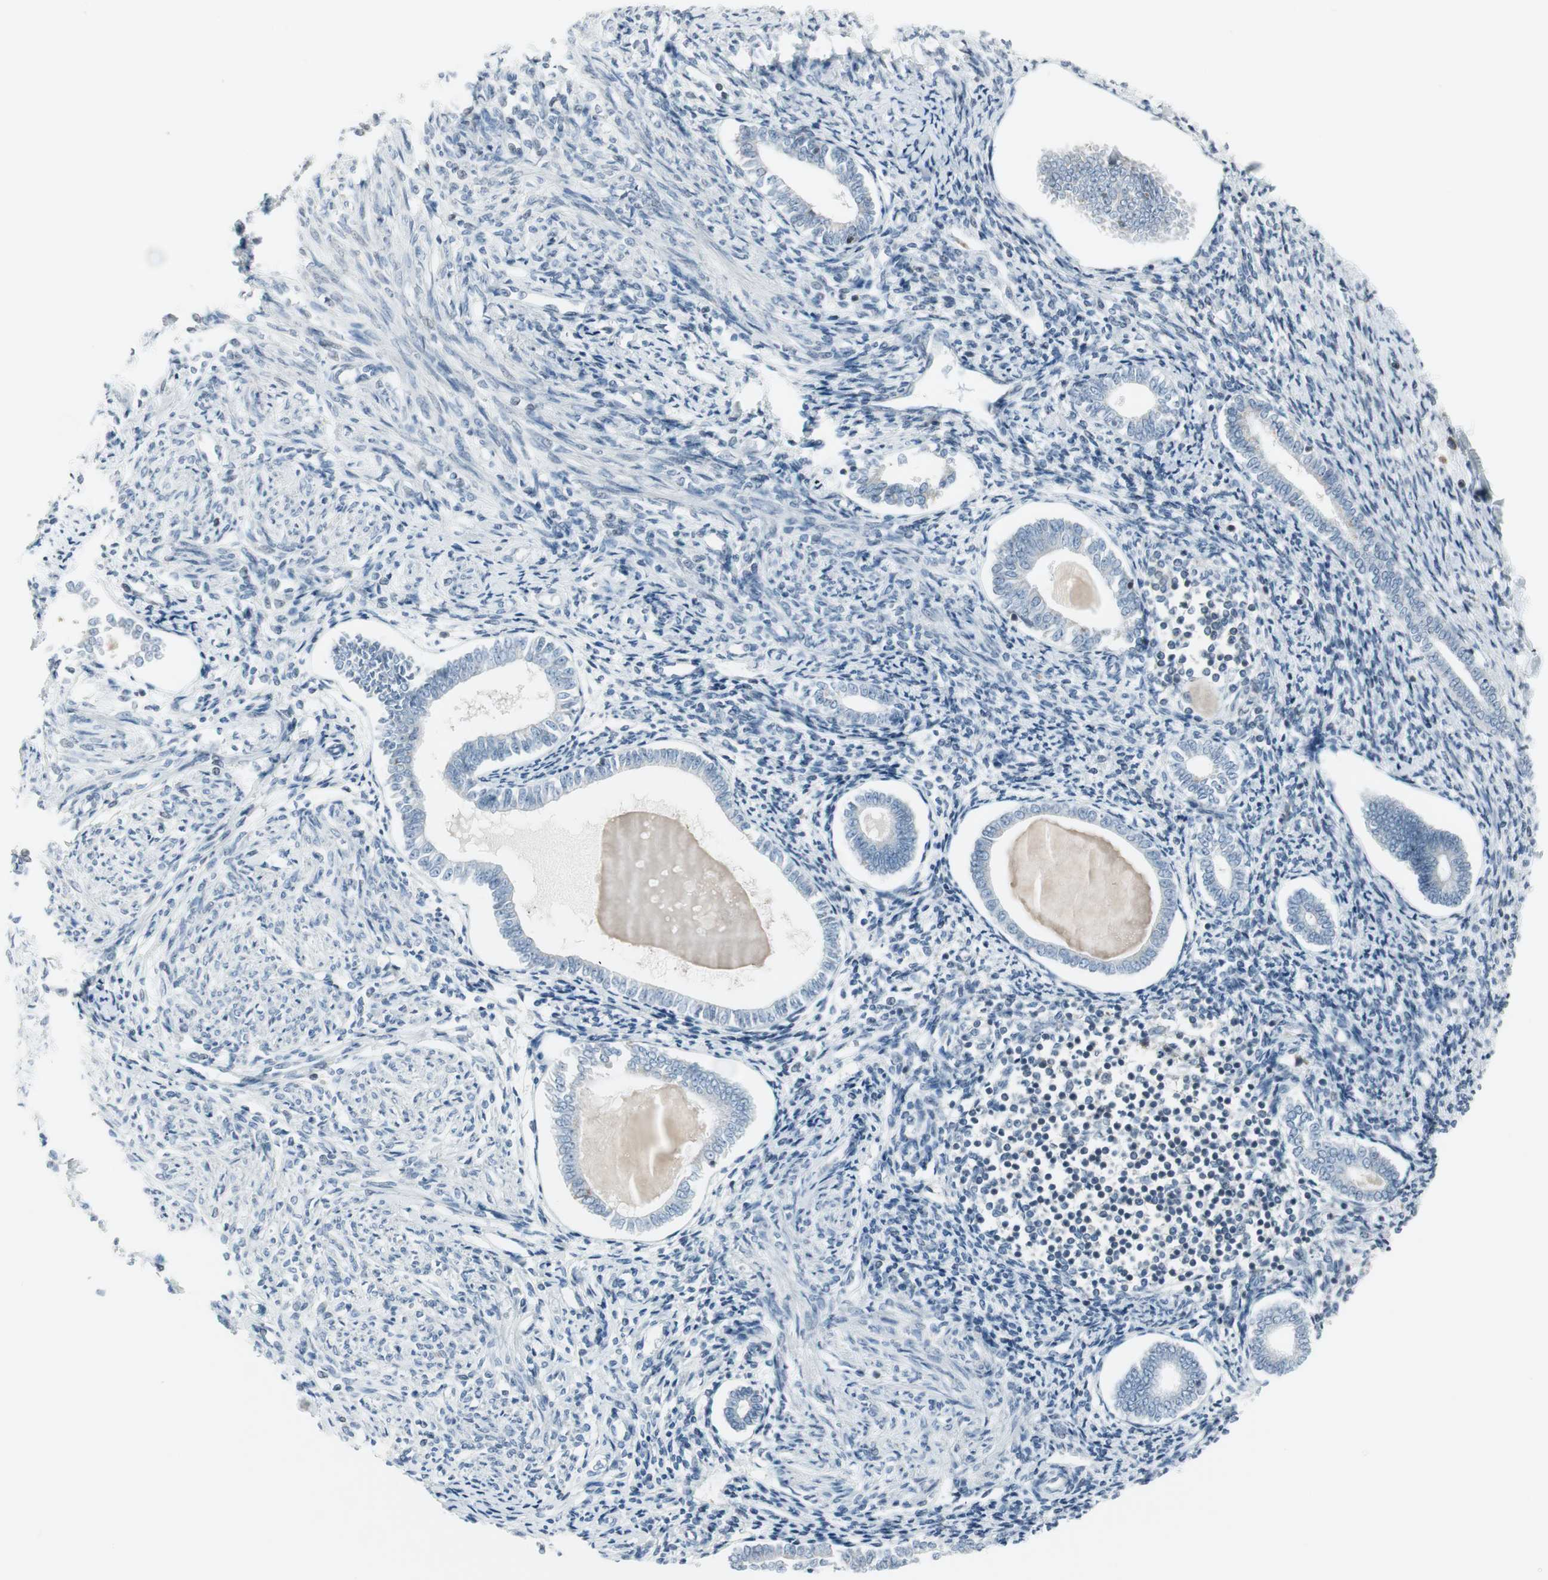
{"staining": {"intensity": "negative", "quantity": "none", "location": "none"}, "tissue": "endometrium", "cell_type": "Cells in endometrial stroma", "image_type": "normal", "snomed": [{"axis": "morphology", "description": "Normal tissue, NOS"}, {"axis": "topography", "description": "Endometrium"}], "caption": "Protein analysis of unremarkable endometrium reveals no significant staining in cells in endometrial stroma.", "gene": "ARG2", "patient": {"sex": "female", "age": 71}}